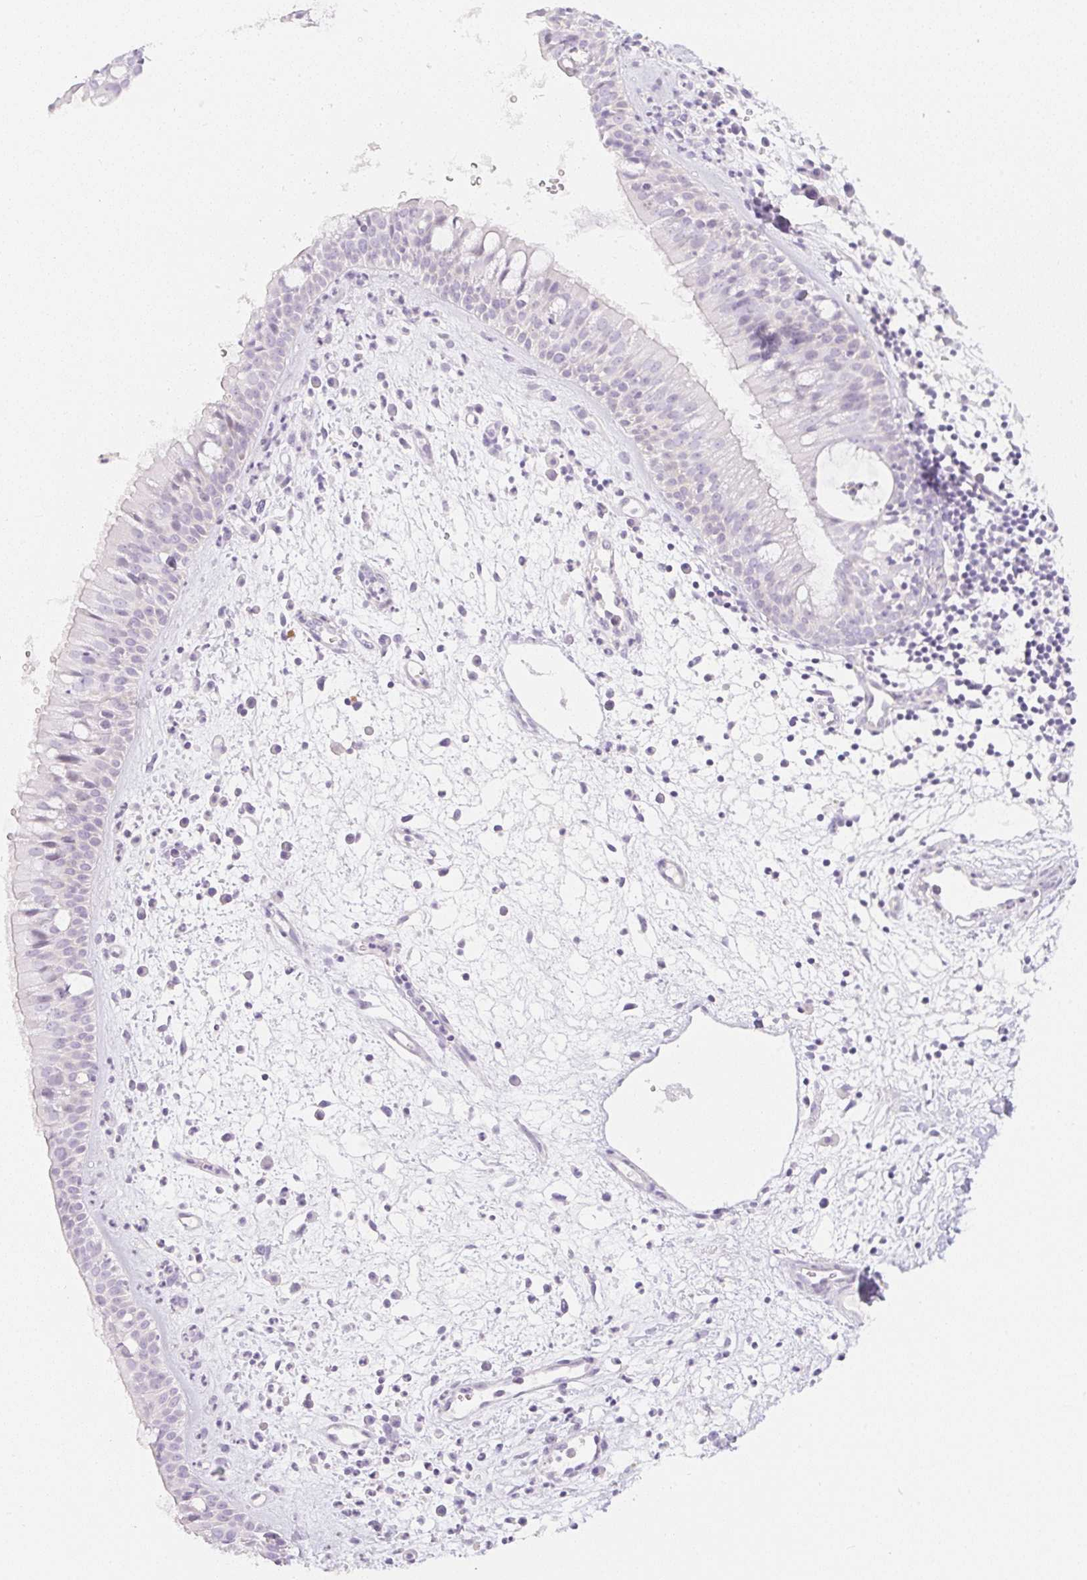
{"staining": {"intensity": "negative", "quantity": "none", "location": "none"}, "tissue": "nasopharynx", "cell_type": "Respiratory epithelial cells", "image_type": "normal", "snomed": [{"axis": "morphology", "description": "Normal tissue, NOS"}, {"axis": "topography", "description": "Nasopharynx"}], "caption": "Immunohistochemistry (IHC) image of unremarkable nasopharynx: human nasopharynx stained with DAB (3,3'-diaminobenzidine) displays no significant protein expression in respiratory epithelial cells. (DAB (3,3'-diaminobenzidine) IHC with hematoxylin counter stain).", "gene": "MIA2", "patient": {"sex": "male", "age": 65}}